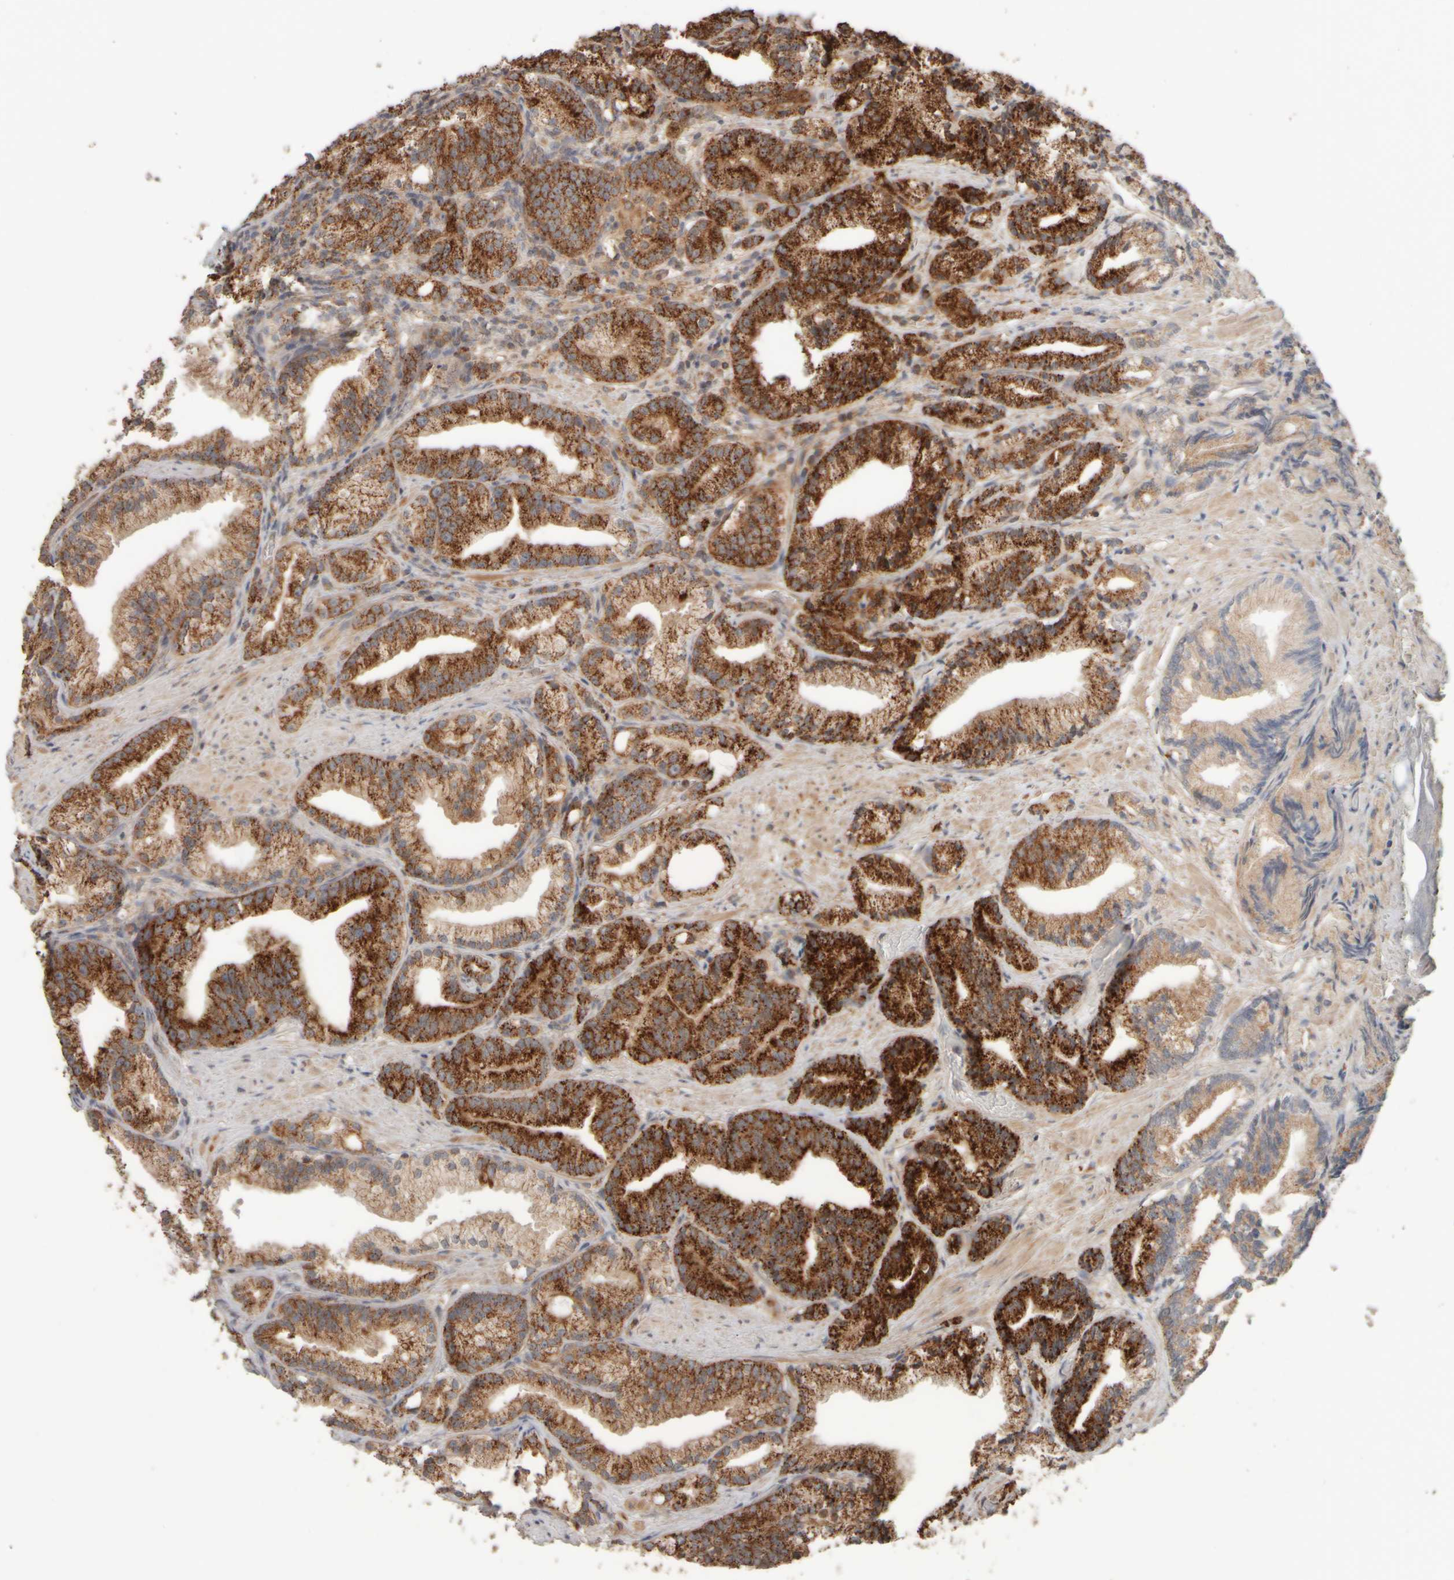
{"staining": {"intensity": "strong", "quantity": ">75%", "location": "cytoplasmic/membranous"}, "tissue": "prostate cancer", "cell_type": "Tumor cells", "image_type": "cancer", "snomed": [{"axis": "morphology", "description": "Adenocarcinoma, Low grade"}, {"axis": "topography", "description": "Prostate"}], "caption": "Protein analysis of prostate cancer (low-grade adenocarcinoma) tissue displays strong cytoplasmic/membranous positivity in about >75% of tumor cells.", "gene": "EIF2B3", "patient": {"sex": "male", "age": 89}}